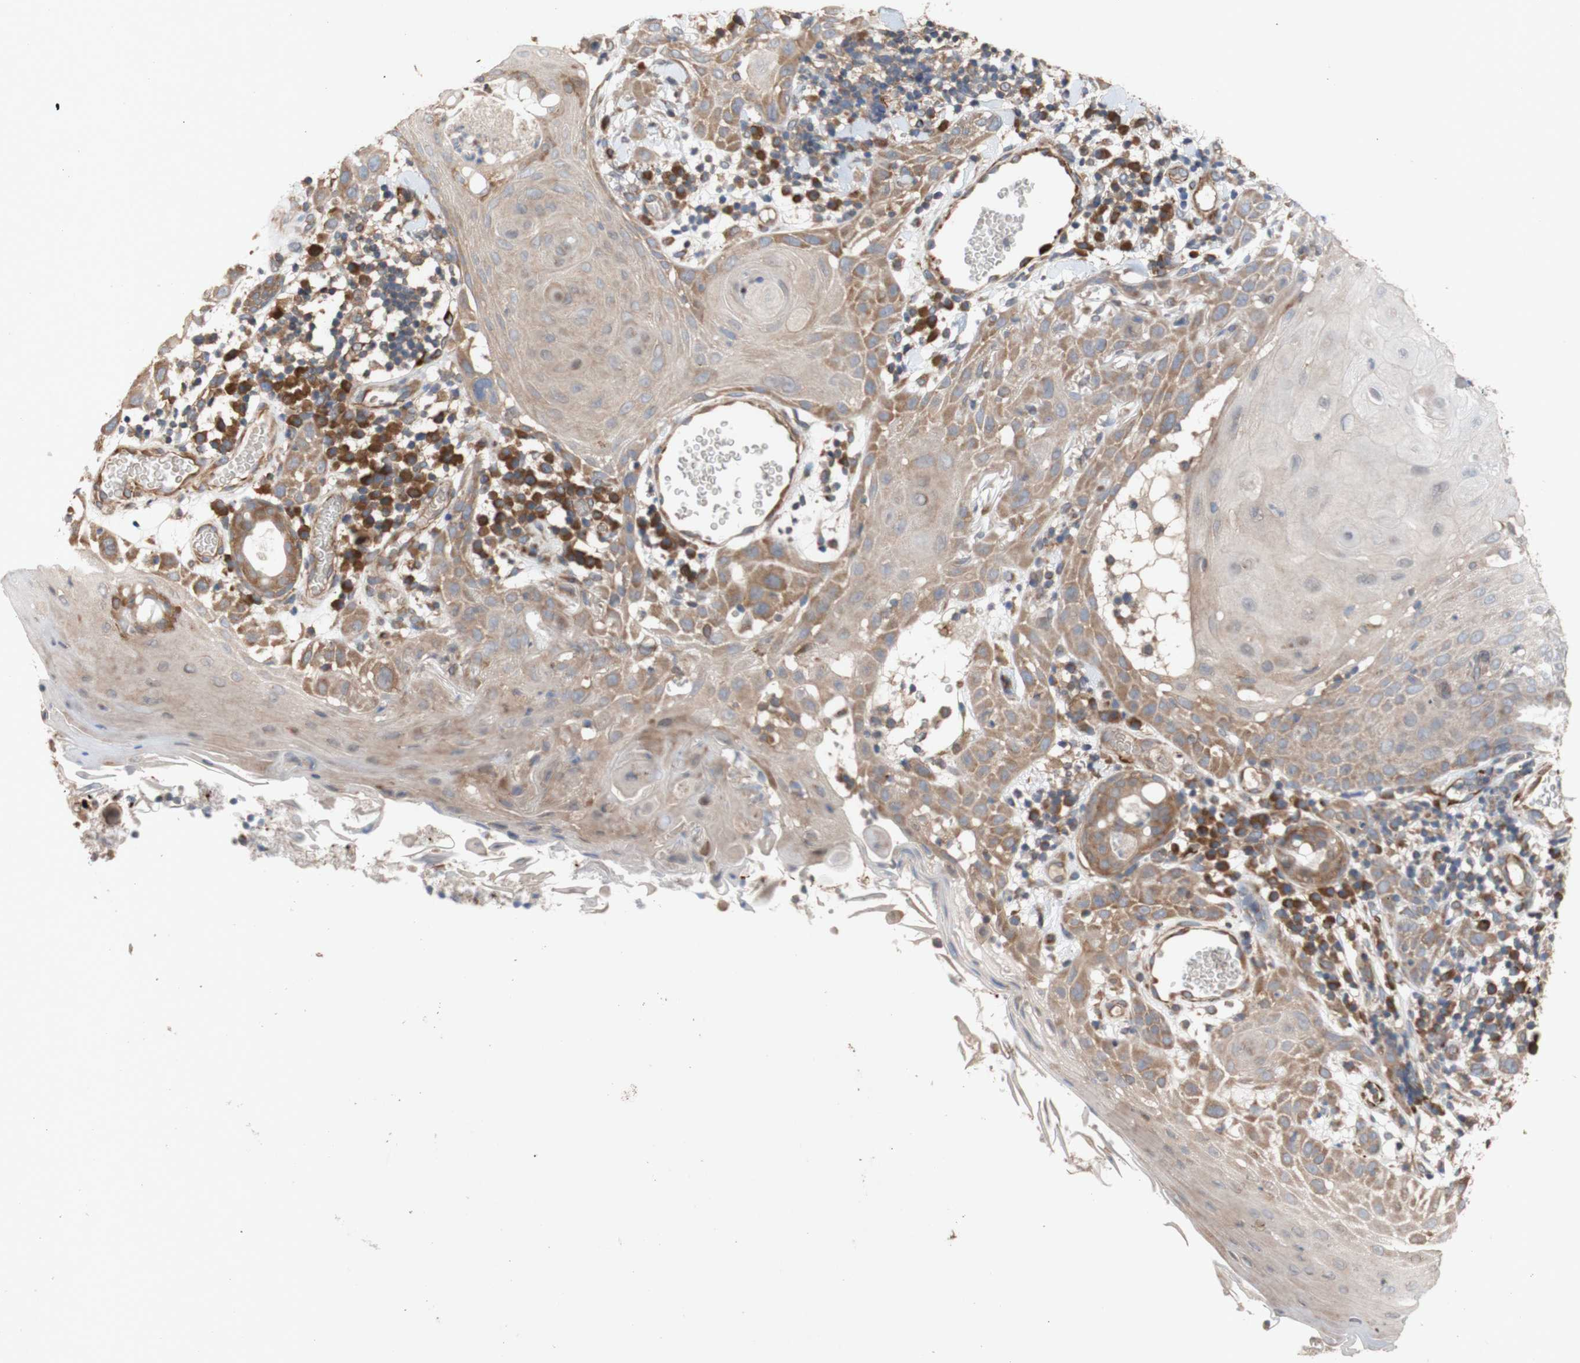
{"staining": {"intensity": "weak", "quantity": "25%-75%", "location": "cytoplasmic/membranous"}, "tissue": "skin cancer", "cell_type": "Tumor cells", "image_type": "cancer", "snomed": [{"axis": "morphology", "description": "Squamous cell carcinoma, NOS"}, {"axis": "topography", "description": "Skin"}], "caption": "Skin cancer (squamous cell carcinoma) stained for a protein (brown) demonstrates weak cytoplasmic/membranous positive expression in approximately 25%-75% of tumor cells.", "gene": "EIF2S3", "patient": {"sex": "male", "age": 24}}